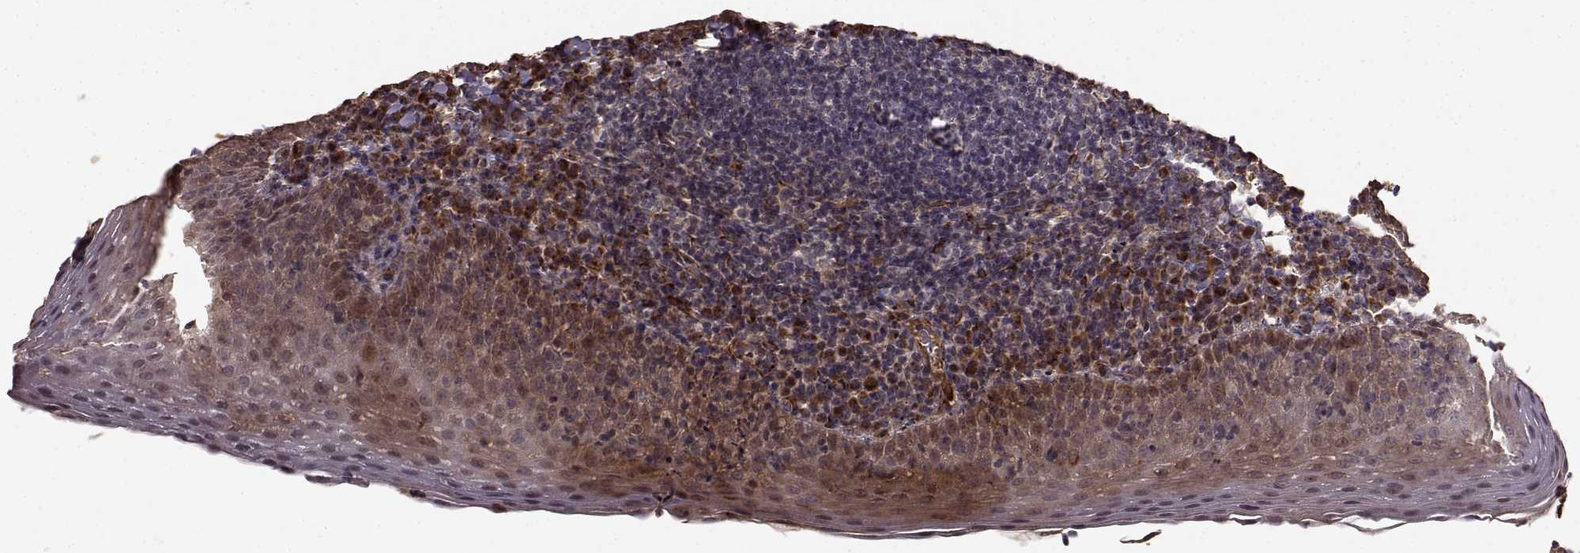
{"staining": {"intensity": "strong", "quantity": "<25%", "location": "cytoplasmic/membranous"}, "tissue": "tonsil", "cell_type": "Germinal center cells", "image_type": "normal", "snomed": [{"axis": "morphology", "description": "Normal tissue, NOS"}, {"axis": "morphology", "description": "Inflammation, NOS"}, {"axis": "topography", "description": "Tonsil"}], "caption": "IHC image of normal human tonsil stained for a protein (brown), which displays medium levels of strong cytoplasmic/membranous positivity in about <25% of germinal center cells.", "gene": "FSTL1", "patient": {"sex": "female", "age": 31}}